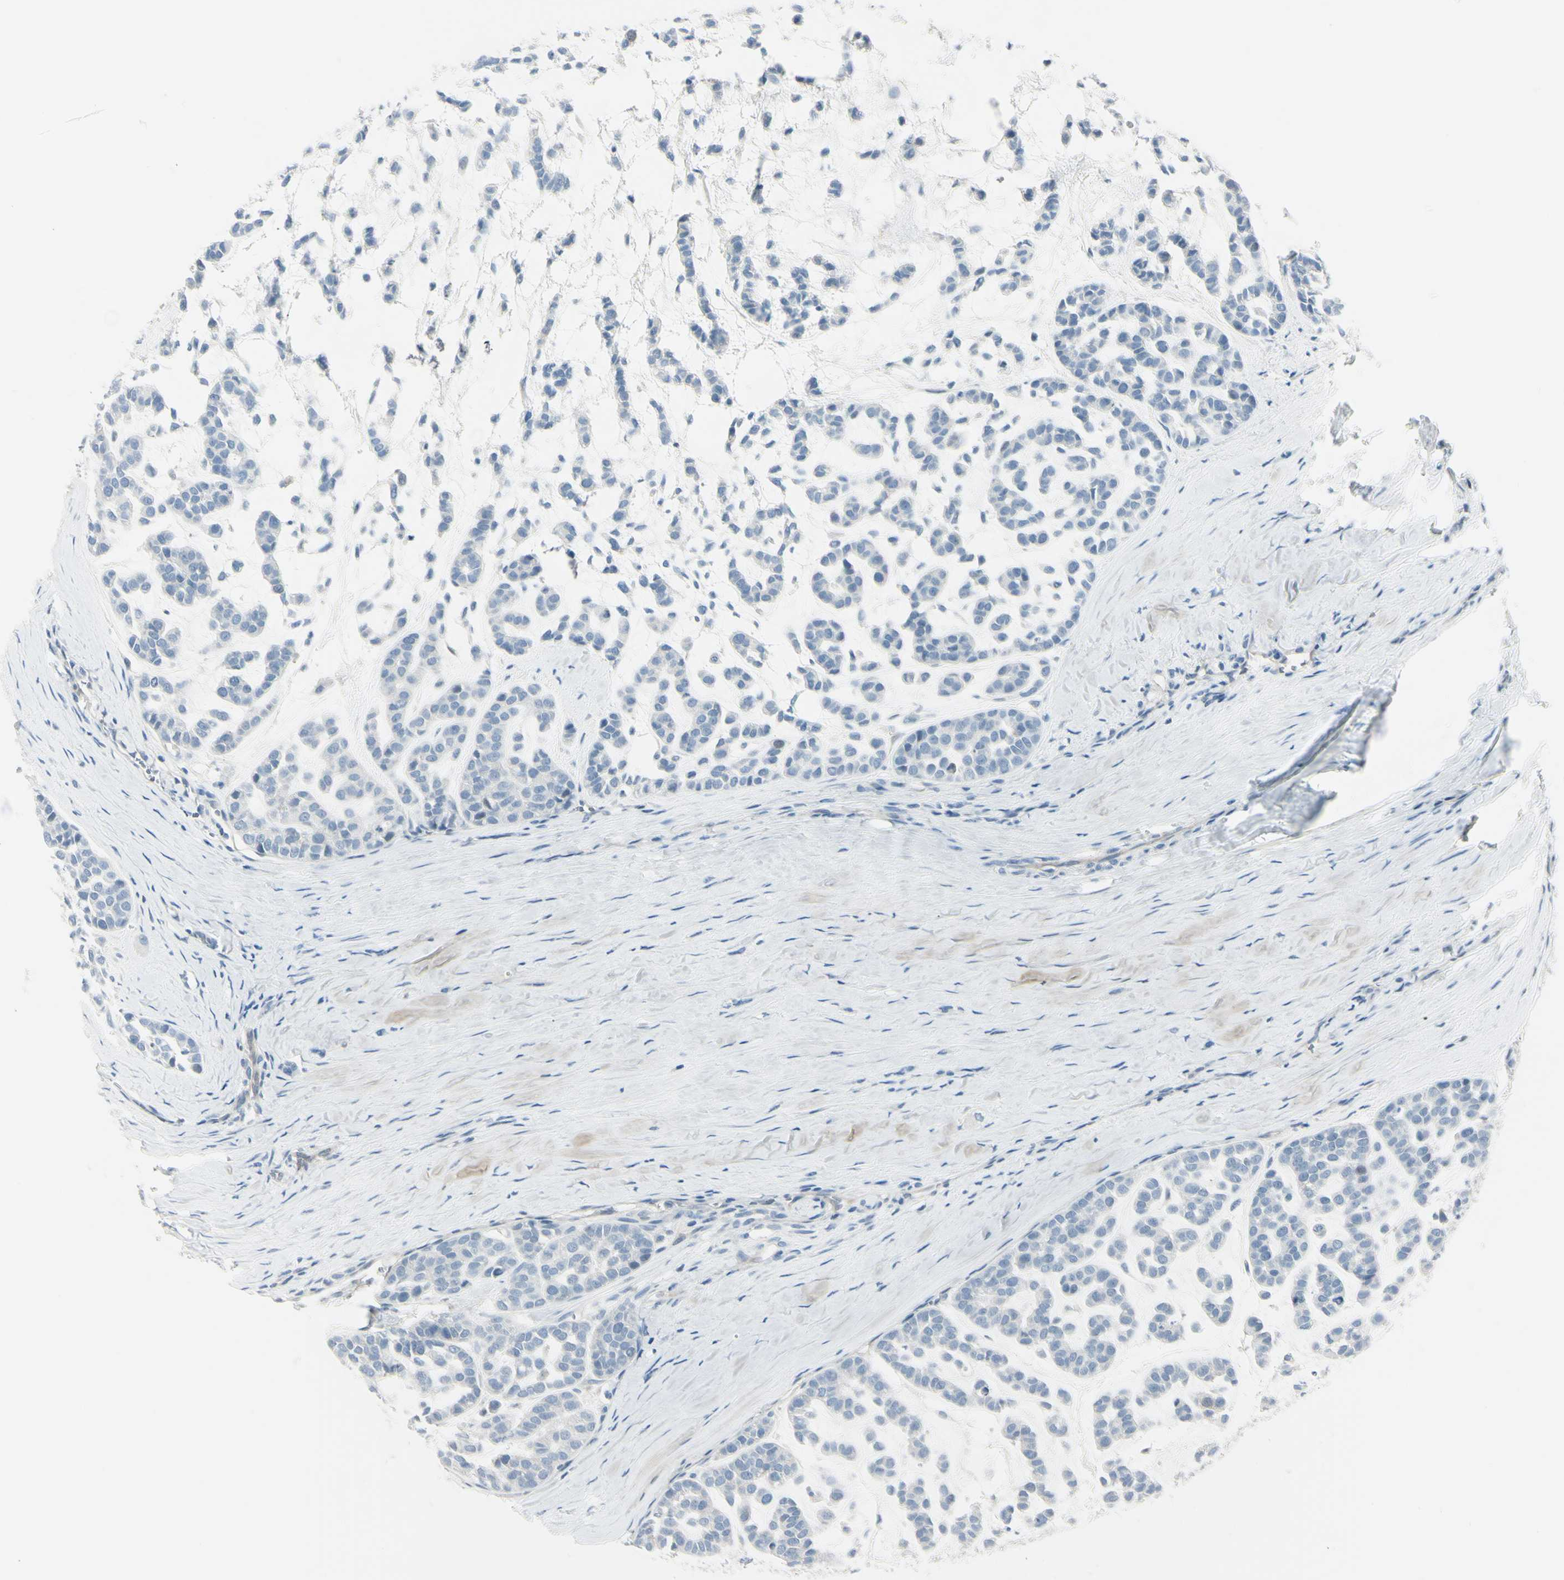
{"staining": {"intensity": "negative", "quantity": "none", "location": "none"}, "tissue": "head and neck cancer", "cell_type": "Tumor cells", "image_type": "cancer", "snomed": [{"axis": "morphology", "description": "Adenocarcinoma, NOS"}, {"axis": "morphology", "description": "Adenoma, NOS"}, {"axis": "topography", "description": "Head-Neck"}], "caption": "Tumor cells are negative for protein expression in human adenoma (head and neck).", "gene": "ASB9", "patient": {"sex": "female", "age": 55}}